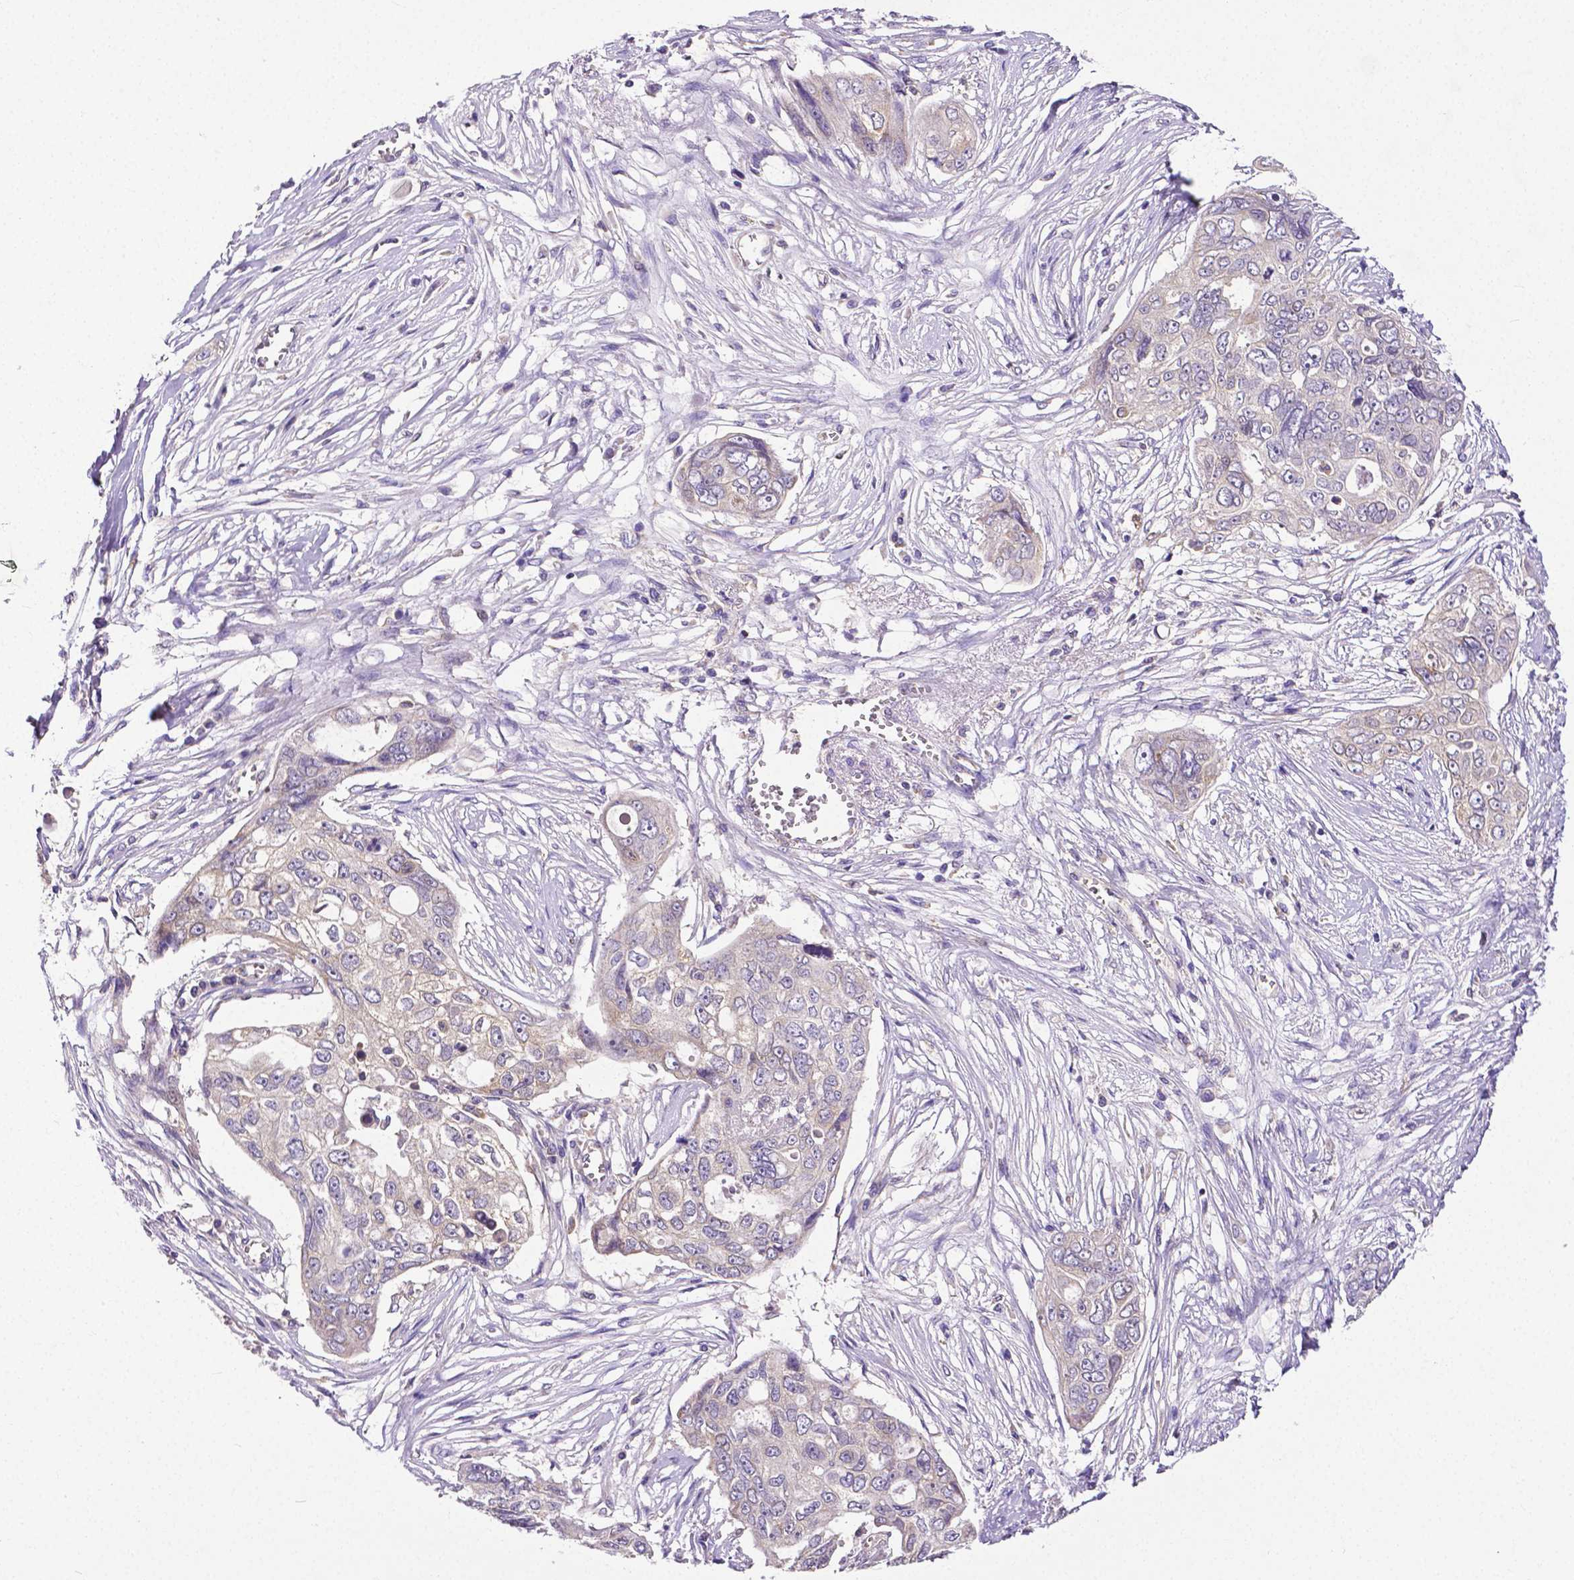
{"staining": {"intensity": "negative", "quantity": "none", "location": "none"}, "tissue": "ovarian cancer", "cell_type": "Tumor cells", "image_type": "cancer", "snomed": [{"axis": "morphology", "description": "Carcinoma, endometroid"}, {"axis": "topography", "description": "Ovary"}], "caption": "There is no significant positivity in tumor cells of endometroid carcinoma (ovarian). (DAB (3,3'-diaminobenzidine) immunohistochemistry (IHC), high magnification).", "gene": "DICER1", "patient": {"sex": "female", "age": 70}}